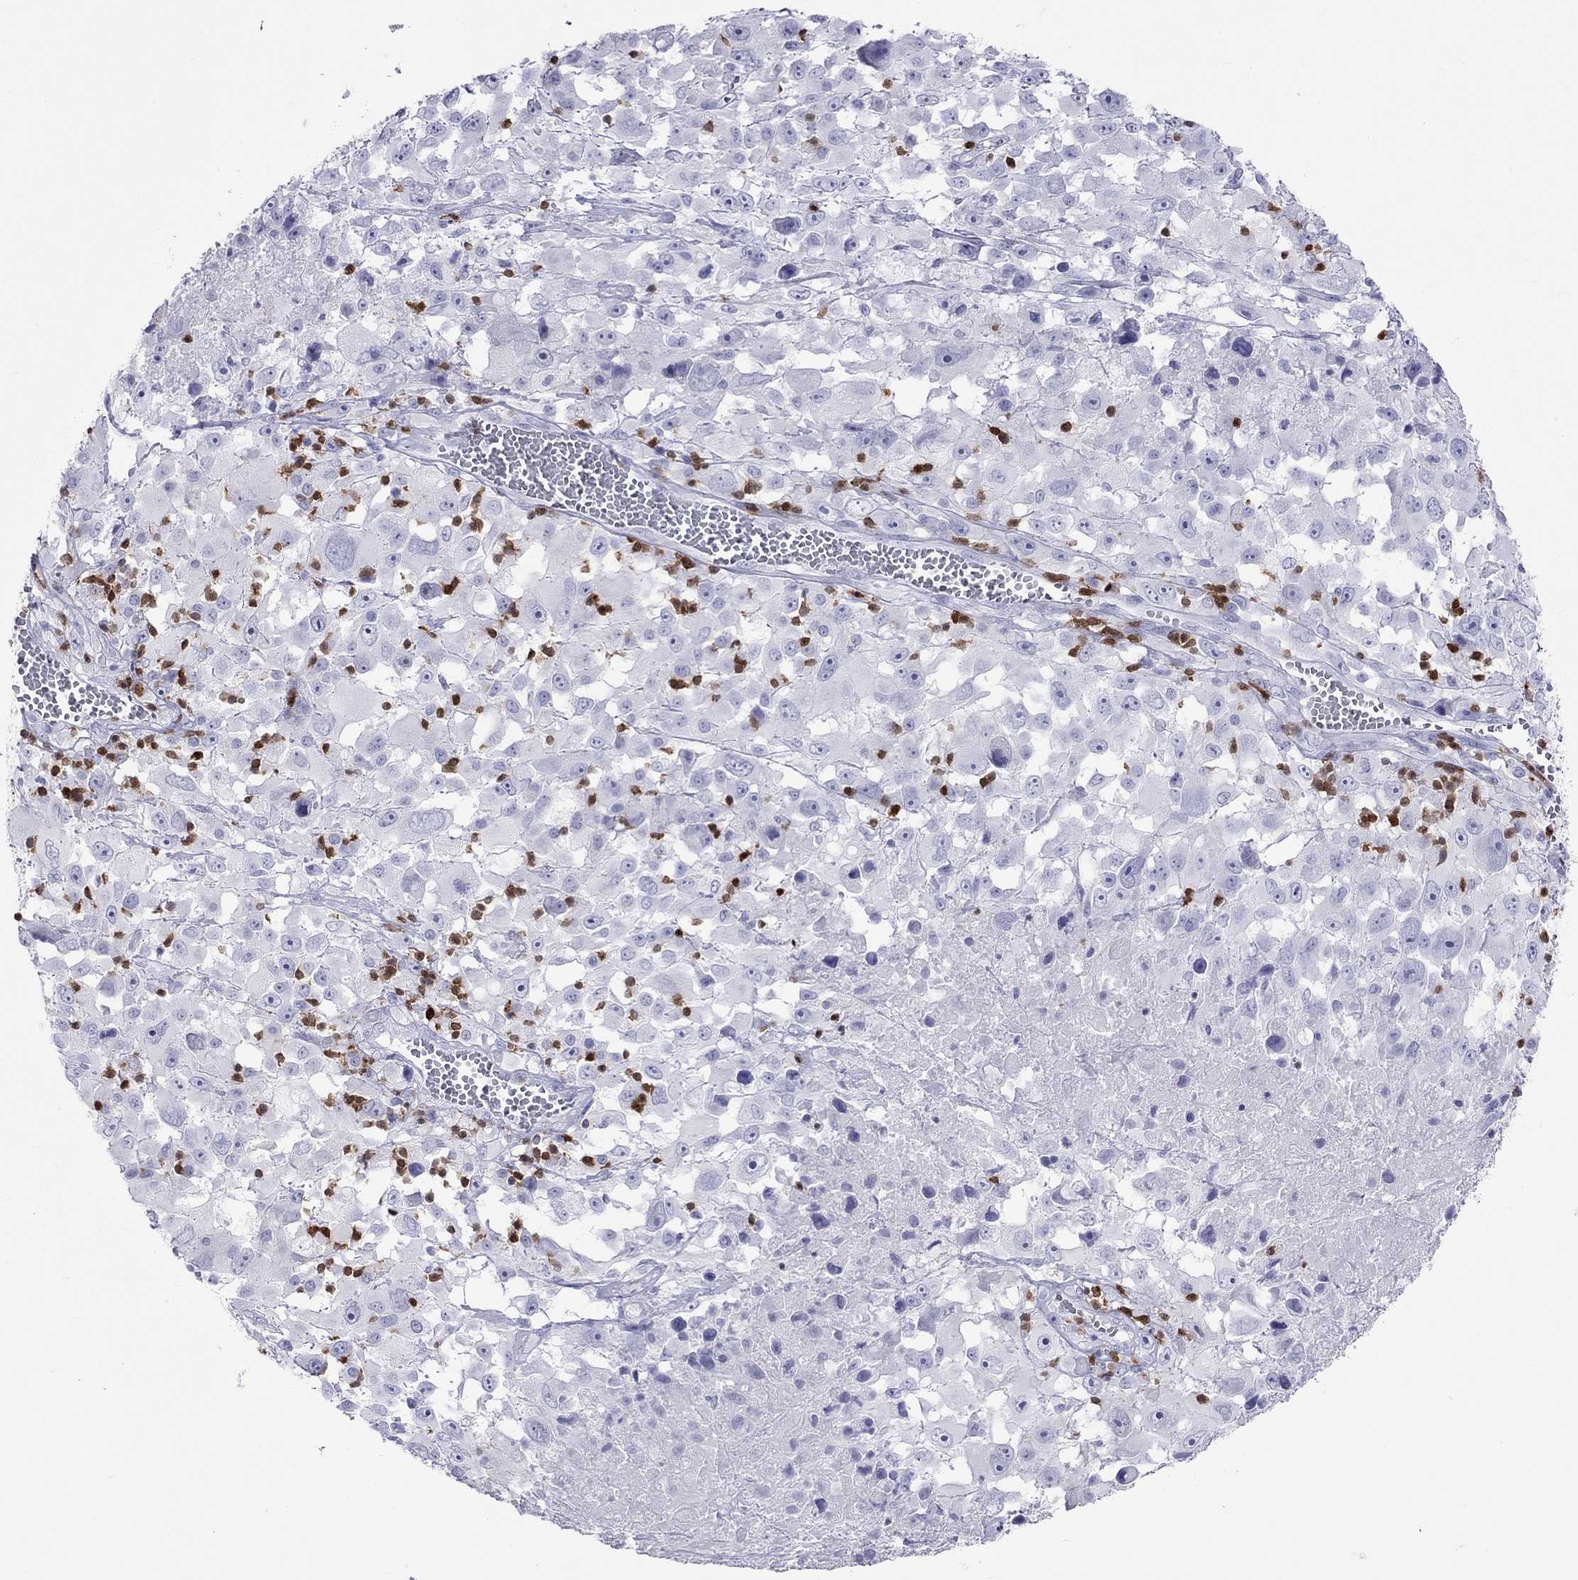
{"staining": {"intensity": "negative", "quantity": "none", "location": "none"}, "tissue": "melanoma", "cell_type": "Tumor cells", "image_type": "cancer", "snomed": [{"axis": "morphology", "description": "Malignant melanoma, Metastatic site"}, {"axis": "topography", "description": "Soft tissue"}], "caption": "This is a photomicrograph of immunohistochemistry staining of melanoma, which shows no expression in tumor cells.", "gene": "SH2D2A", "patient": {"sex": "male", "age": 50}}